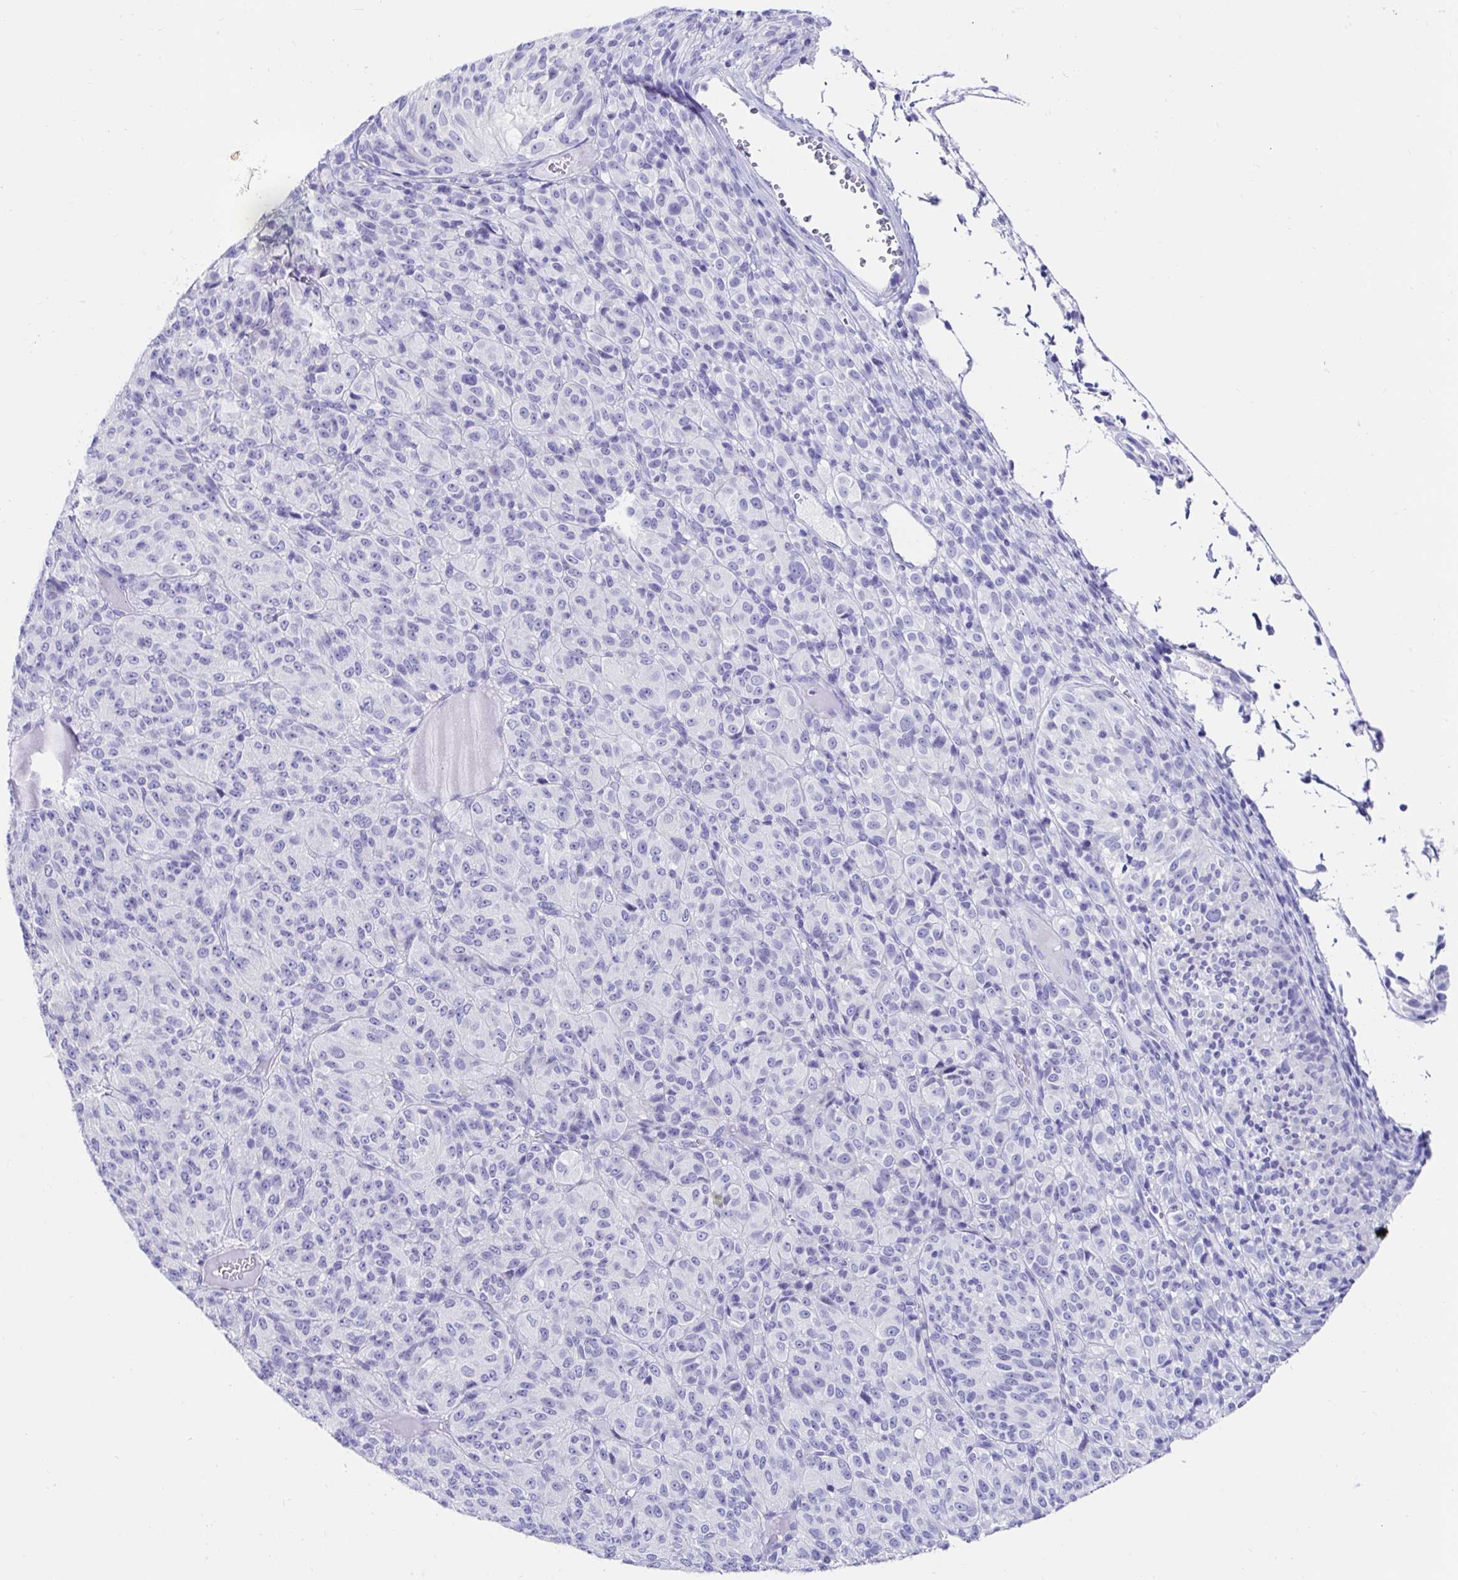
{"staining": {"intensity": "negative", "quantity": "none", "location": "none"}, "tissue": "melanoma", "cell_type": "Tumor cells", "image_type": "cancer", "snomed": [{"axis": "morphology", "description": "Malignant melanoma, Metastatic site"}, {"axis": "topography", "description": "Brain"}], "caption": "An immunohistochemistry (IHC) micrograph of malignant melanoma (metastatic site) is shown. There is no staining in tumor cells of malignant melanoma (metastatic site). (Brightfield microscopy of DAB immunohistochemistry (IHC) at high magnification).", "gene": "CA9", "patient": {"sex": "female", "age": 56}}